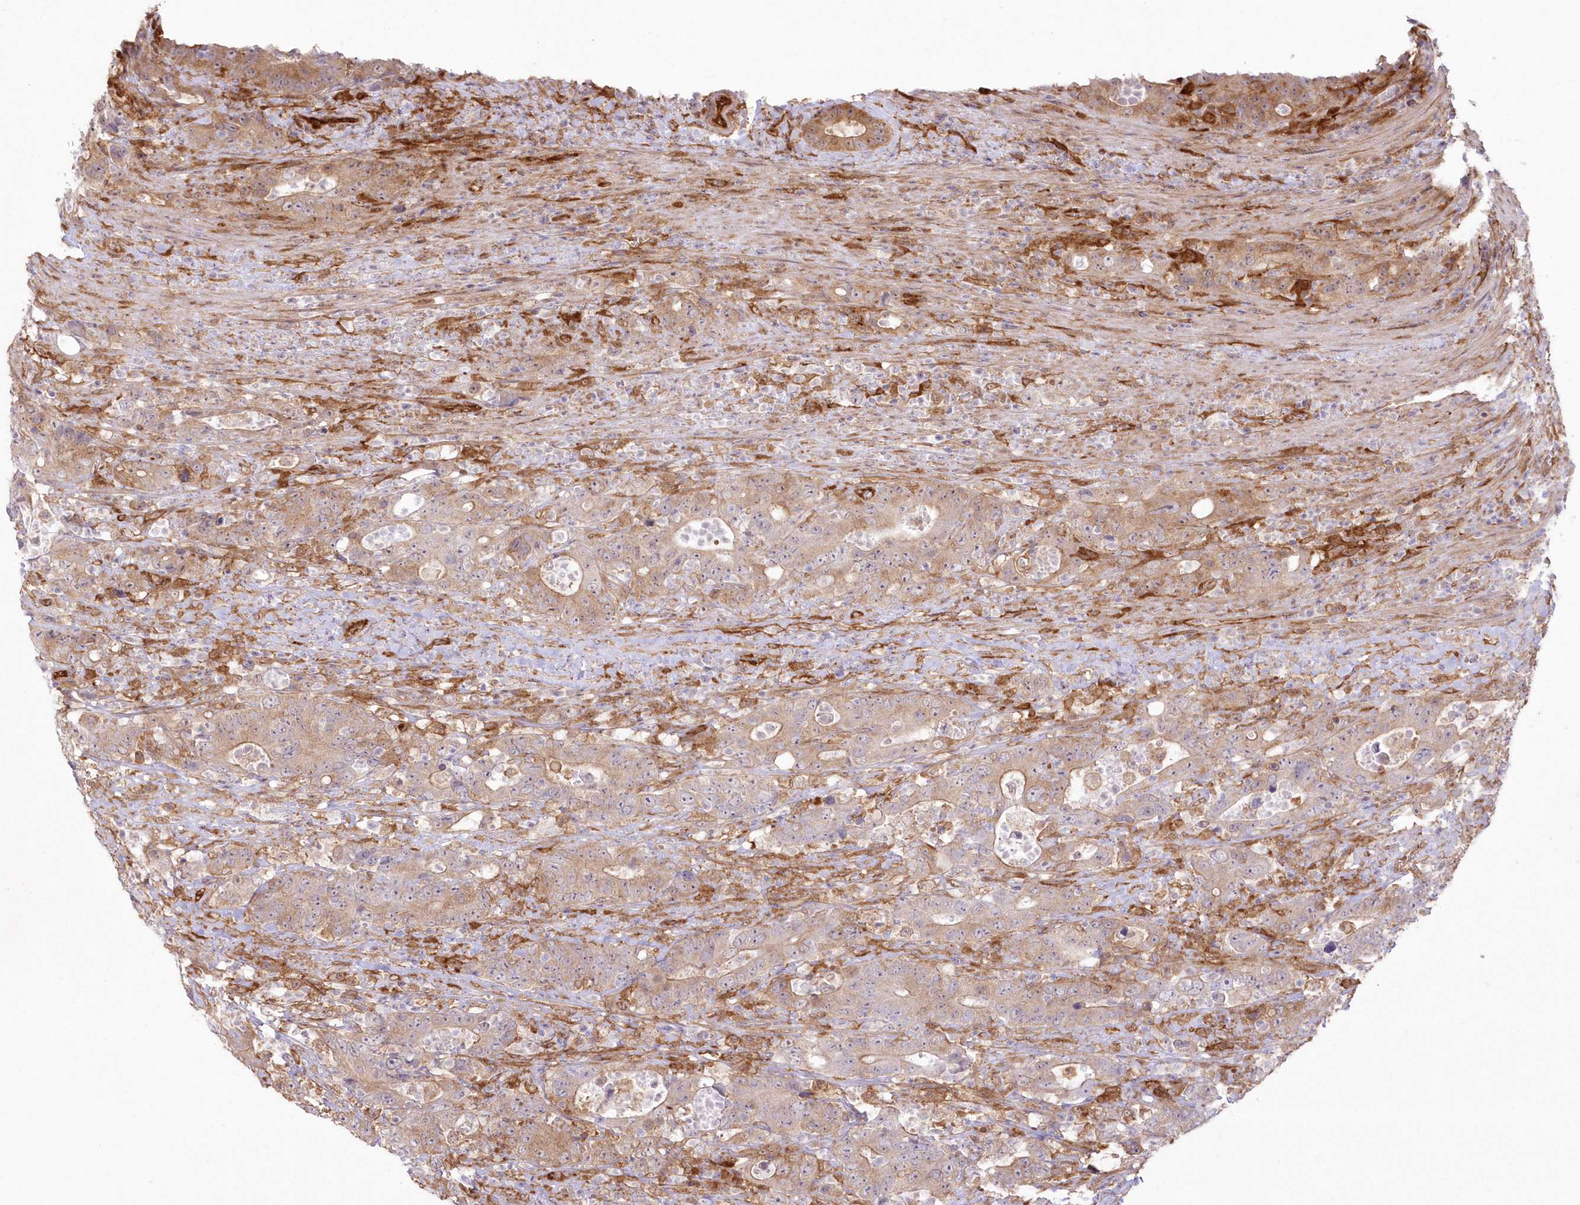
{"staining": {"intensity": "moderate", "quantity": ">75%", "location": "cytoplasmic/membranous"}, "tissue": "colorectal cancer", "cell_type": "Tumor cells", "image_type": "cancer", "snomed": [{"axis": "morphology", "description": "Adenocarcinoma, NOS"}, {"axis": "topography", "description": "Colon"}], "caption": "DAB (3,3'-diaminobenzidine) immunohistochemical staining of colorectal cancer (adenocarcinoma) exhibits moderate cytoplasmic/membranous protein positivity in about >75% of tumor cells.", "gene": "SH3PXD2B", "patient": {"sex": "female", "age": 75}}